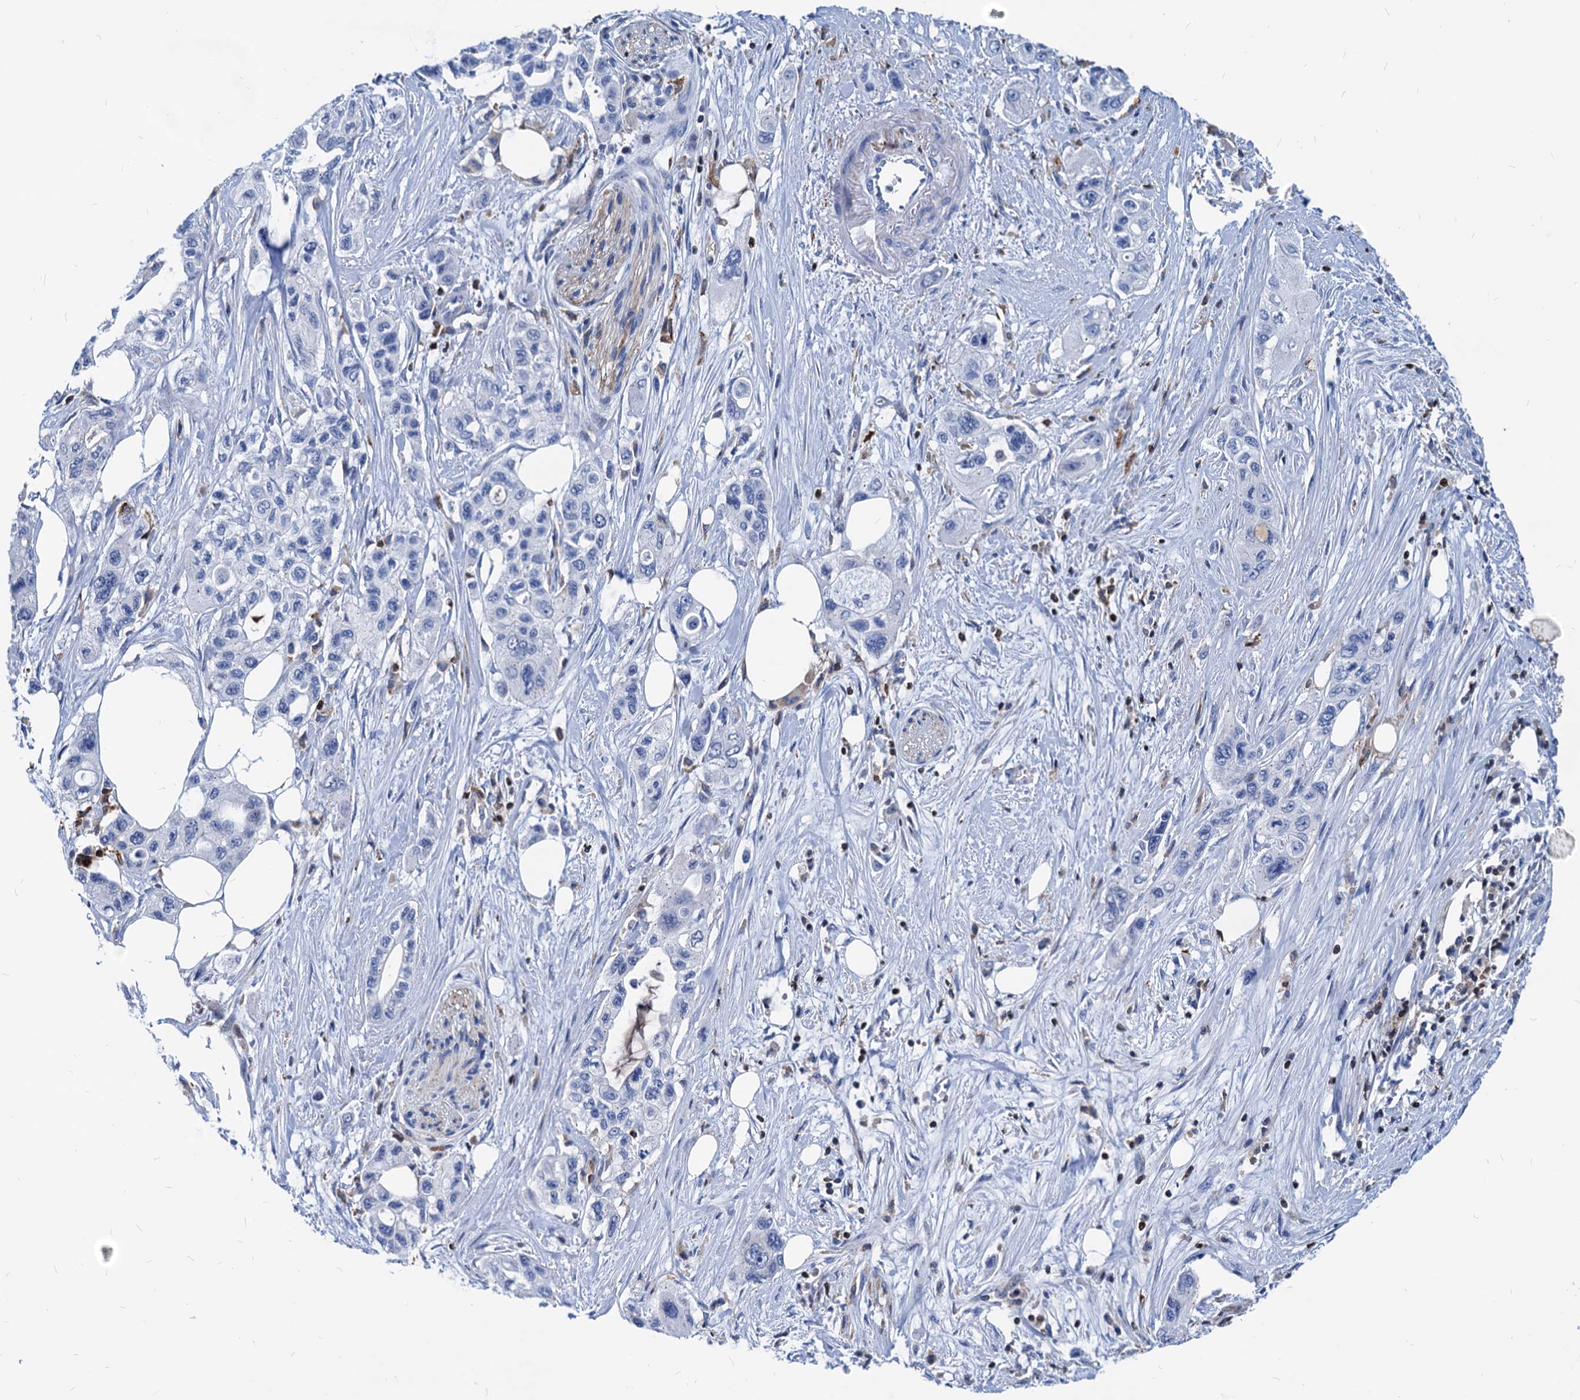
{"staining": {"intensity": "negative", "quantity": "none", "location": "none"}, "tissue": "pancreatic cancer", "cell_type": "Tumor cells", "image_type": "cancer", "snomed": [{"axis": "morphology", "description": "Adenocarcinoma, NOS"}, {"axis": "topography", "description": "Pancreas"}], "caption": "A histopathology image of pancreatic adenocarcinoma stained for a protein displays no brown staining in tumor cells.", "gene": "LCP2", "patient": {"sex": "male", "age": 75}}